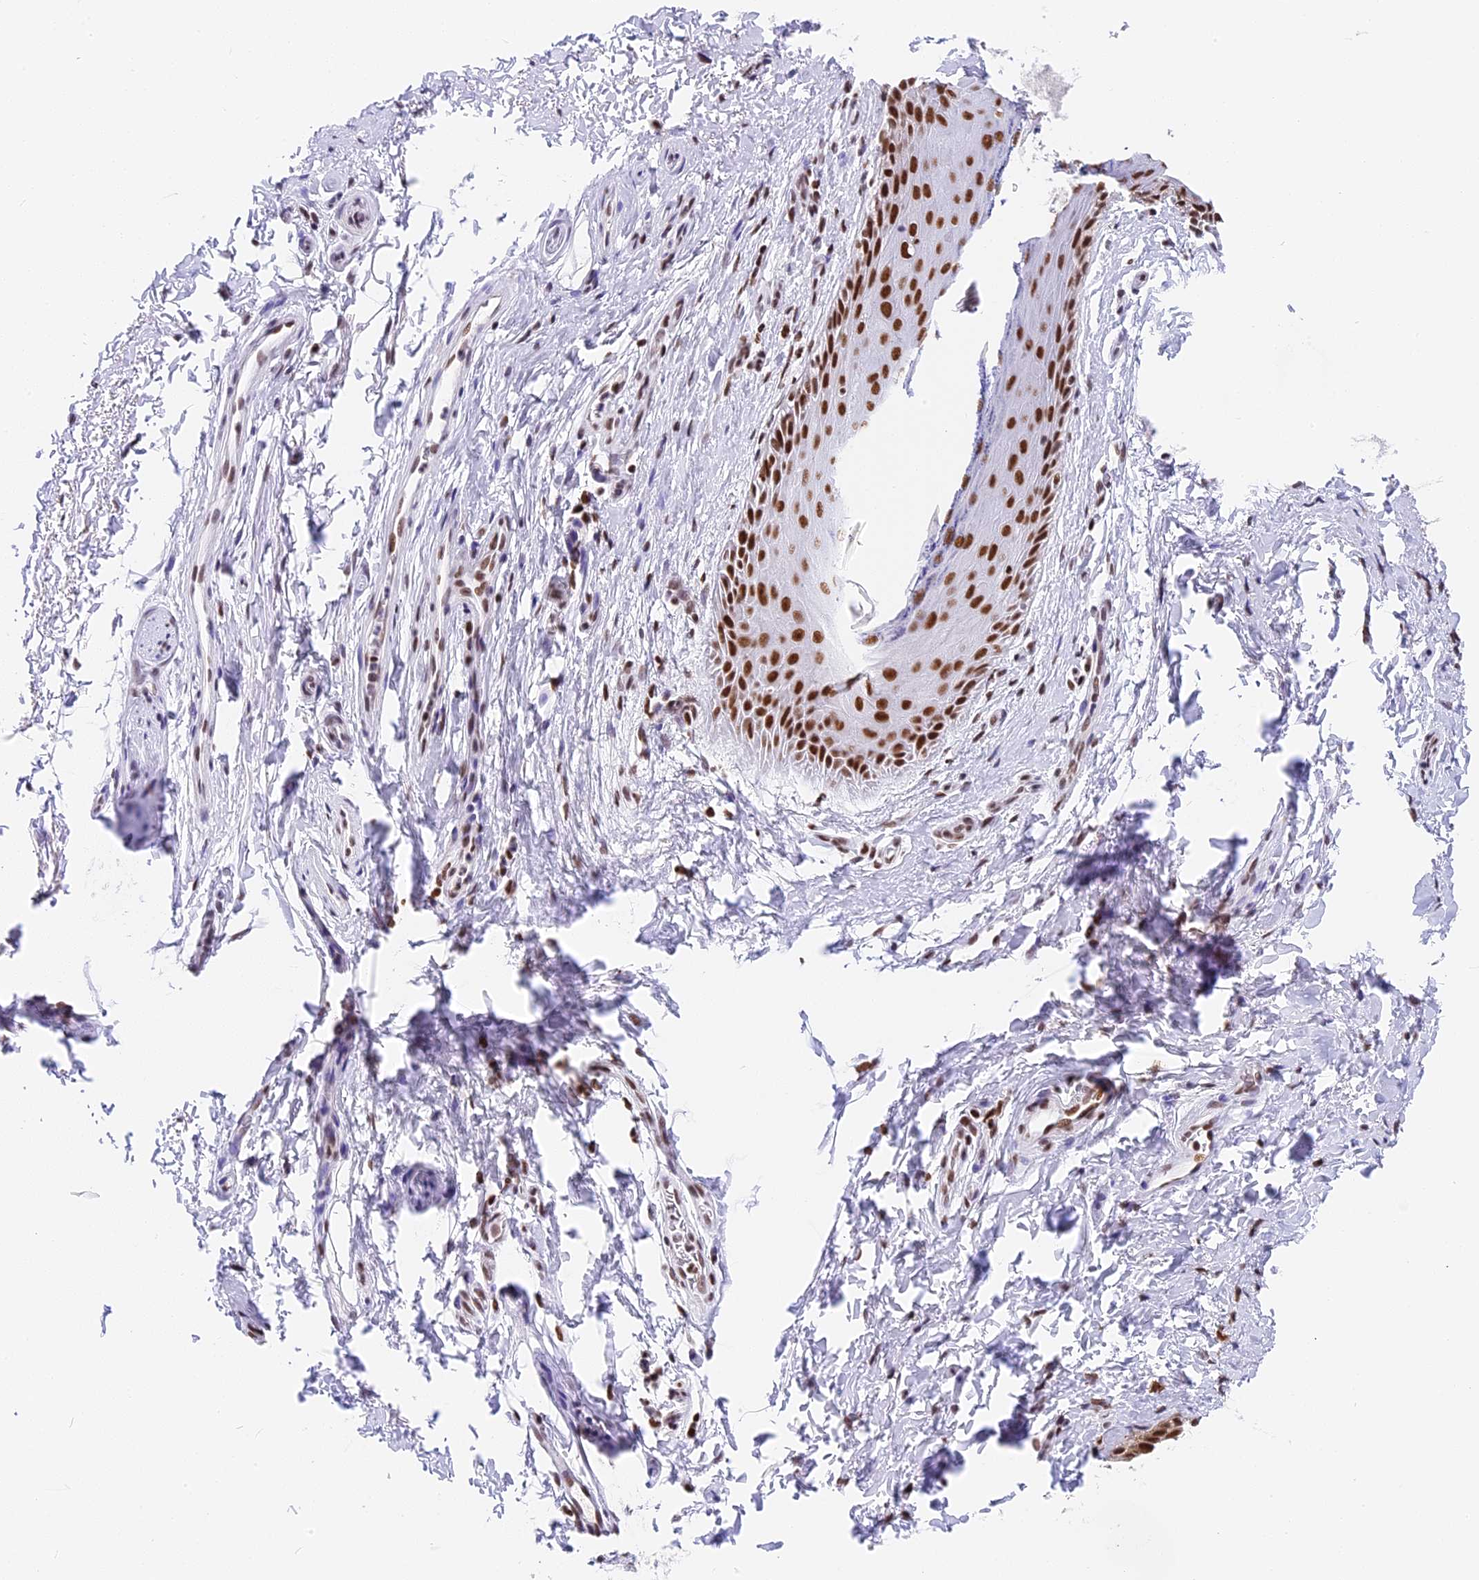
{"staining": {"intensity": "strong", "quantity": ">75%", "location": "nuclear"}, "tissue": "skin", "cell_type": "Epidermal cells", "image_type": "normal", "snomed": [{"axis": "morphology", "description": "Normal tissue, NOS"}, {"axis": "topography", "description": "Anal"}], "caption": "A high-resolution image shows immunohistochemistry (IHC) staining of benign skin, which demonstrates strong nuclear expression in about >75% of epidermal cells. (brown staining indicates protein expression, while blue staining denotes nuclei).", "gene": "SBNO1", "patient": {"sex": "male", "age": 44}}